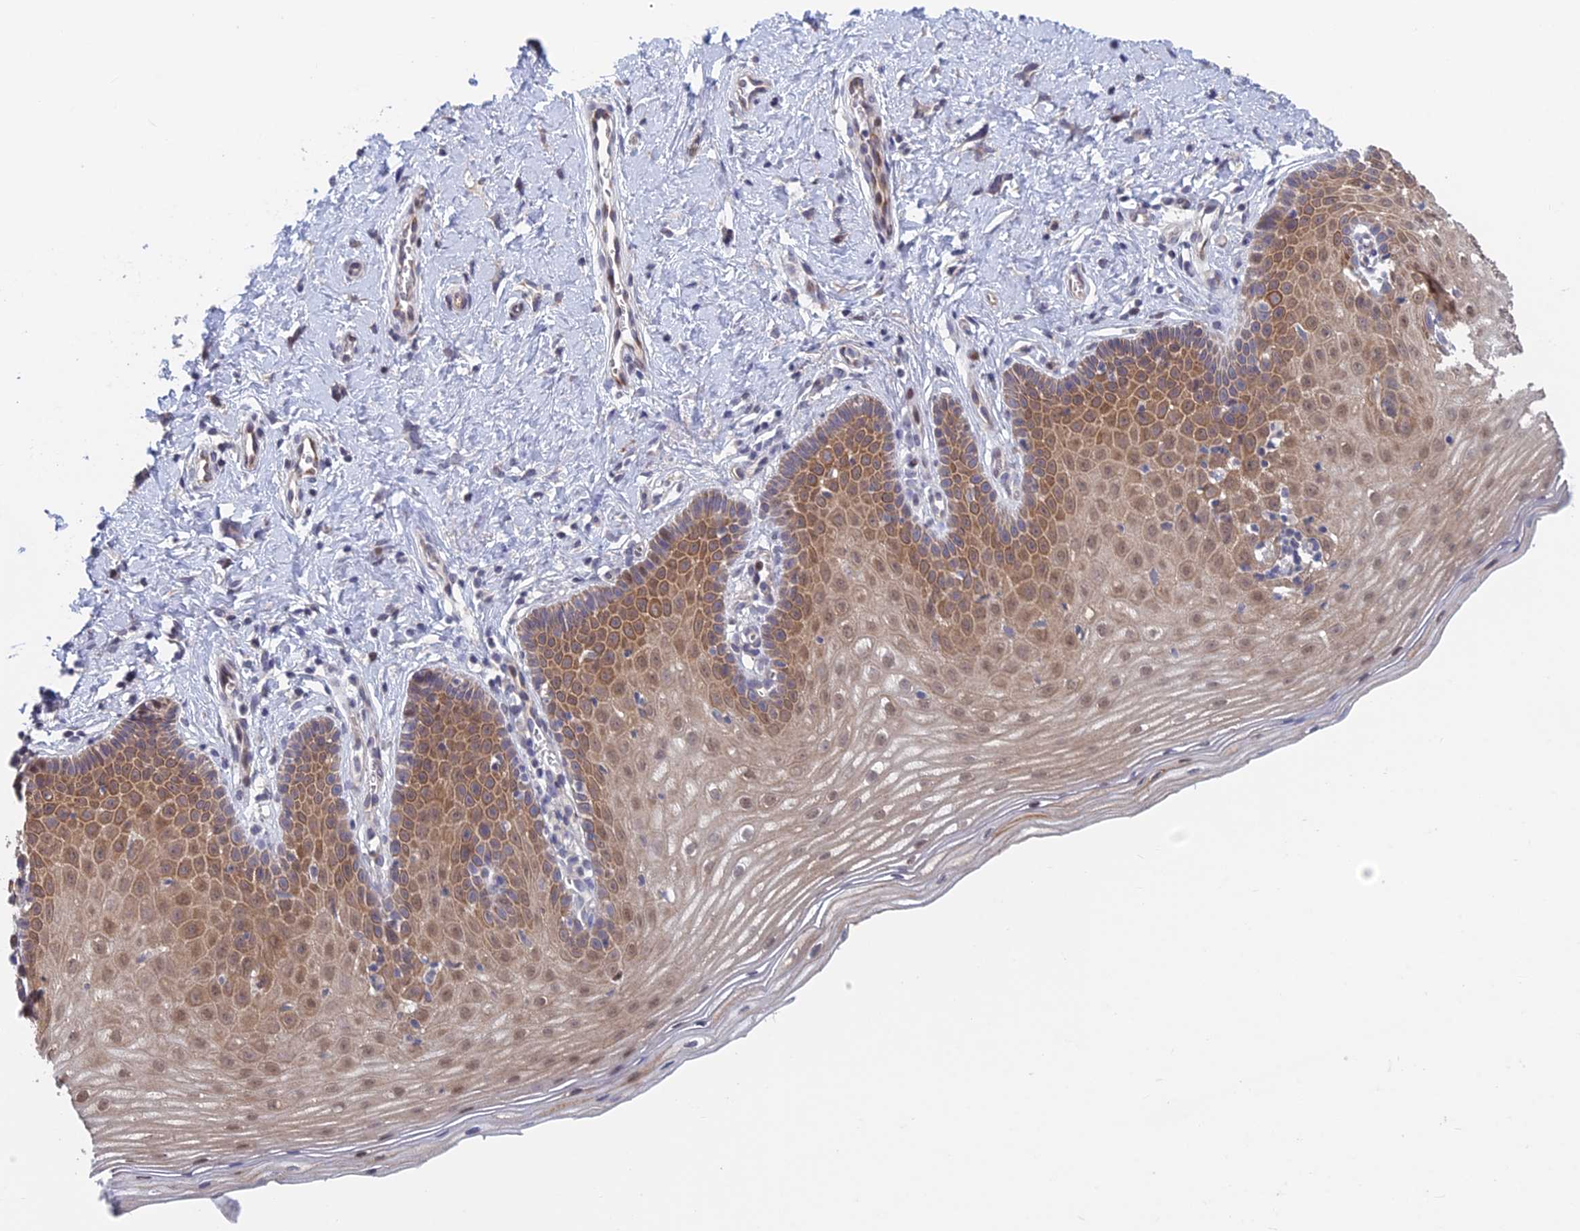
{"staining": {"intensity": "negative", "quantity": "none", "location": "none"}, "tissue": "cervix", "cell_type": "Glandular cells", "image_type": "normal", "snomed": [{"axis": "morphology", "description": "Normal tissue, NOS"}, {"axis": "topography", "description": "Cervix"}], "caption": "The image displays no significant expression in glandular cells of cervix. The staining was performed using DAB (3,3'-diaminobenzidine) to visualize the protein expression in brown, while the nuclei were stained in blue with hematoxylin (Magnification: 20x).", "gene": "PPP1R26", "patient": {"sex": "female", "age": 36}}